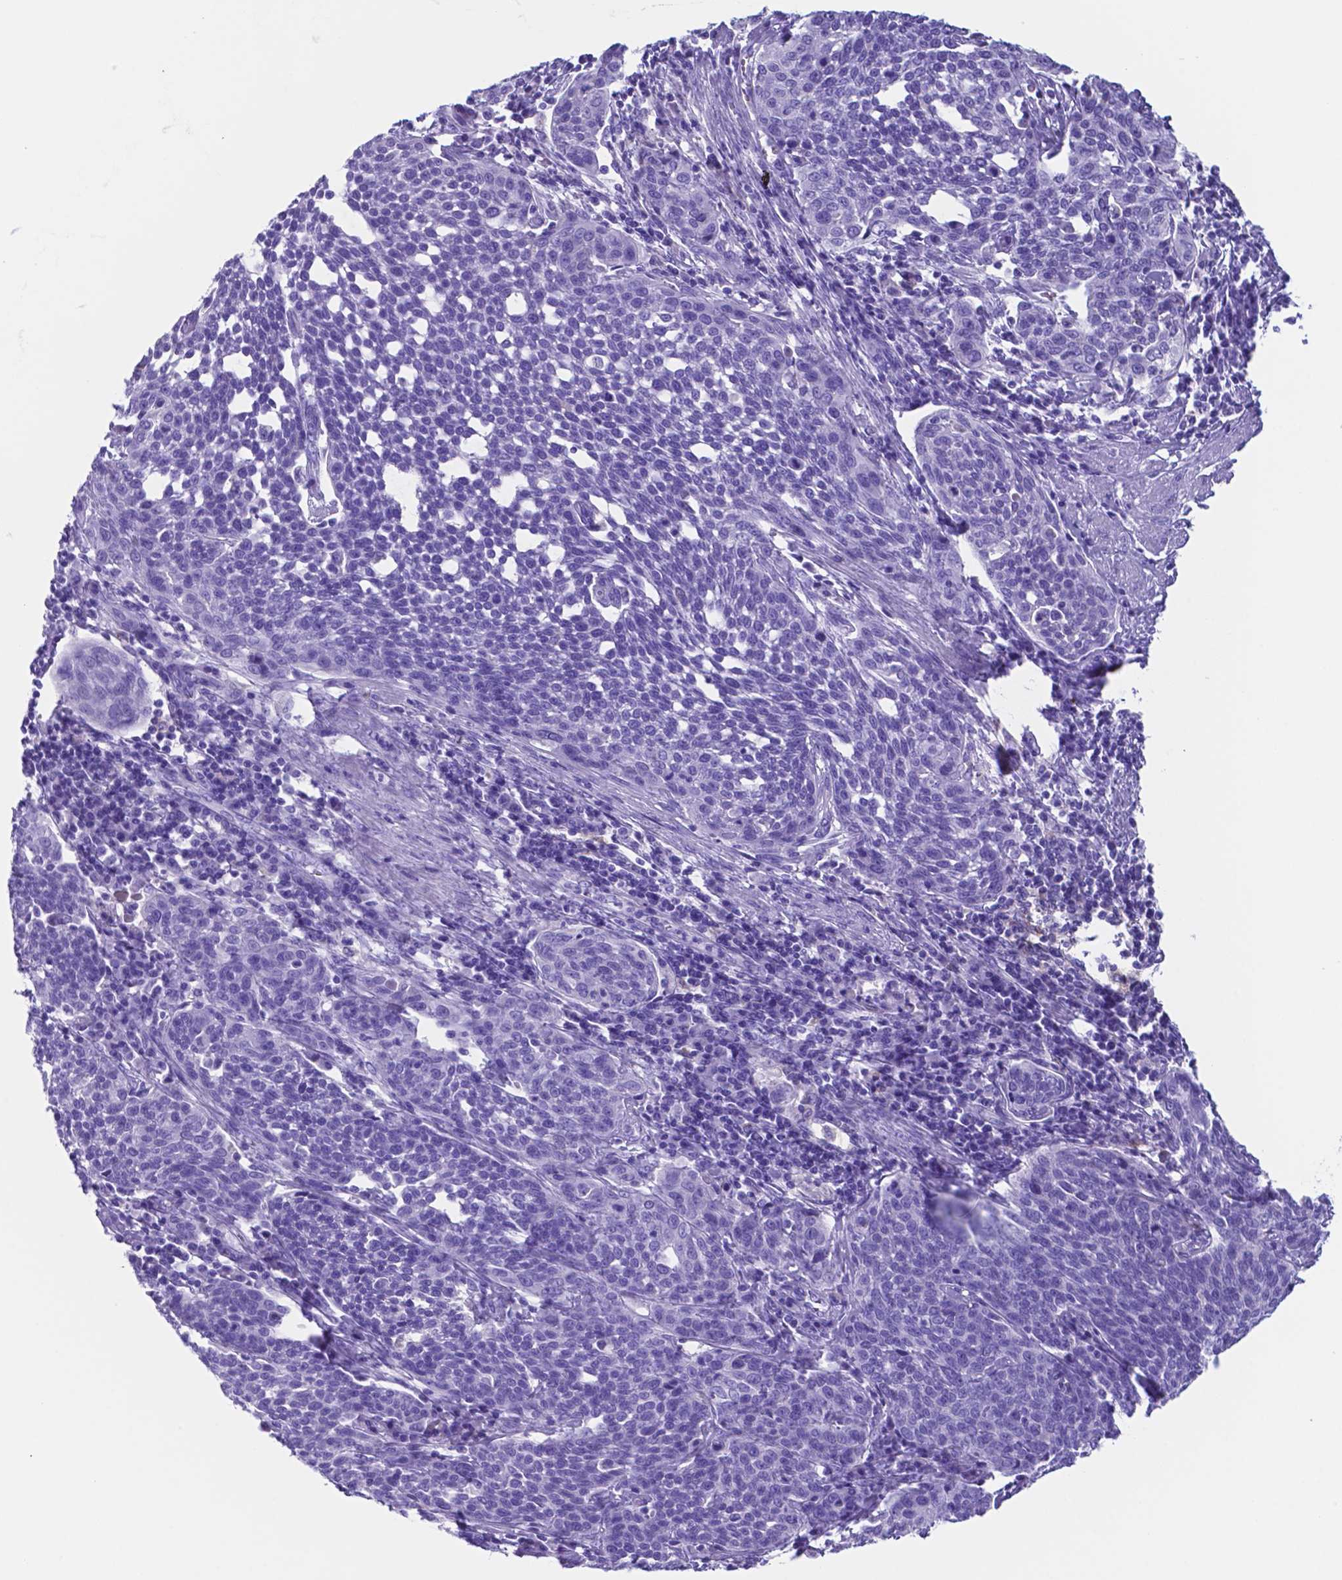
{"staining": {"intensity": "negative", "quantity": "none", "location": "none"}, "tissue": "cervical cancer", "cell_type": "Tumor cells", "image_type": "cancer", "snomed": [{"axis": "morphology", "description": "Squamous cell carcinoma, NOS"}, {"axis": "topography", "description": "Cervix"}], "caption": "This is a photomicrograph of IHC staining of cervical cancer (squamous cell carcinoma), which shows no expression in tumor cells.", "gene": "DNAAF8", "patient": {"sex": "female", "age": 34}}